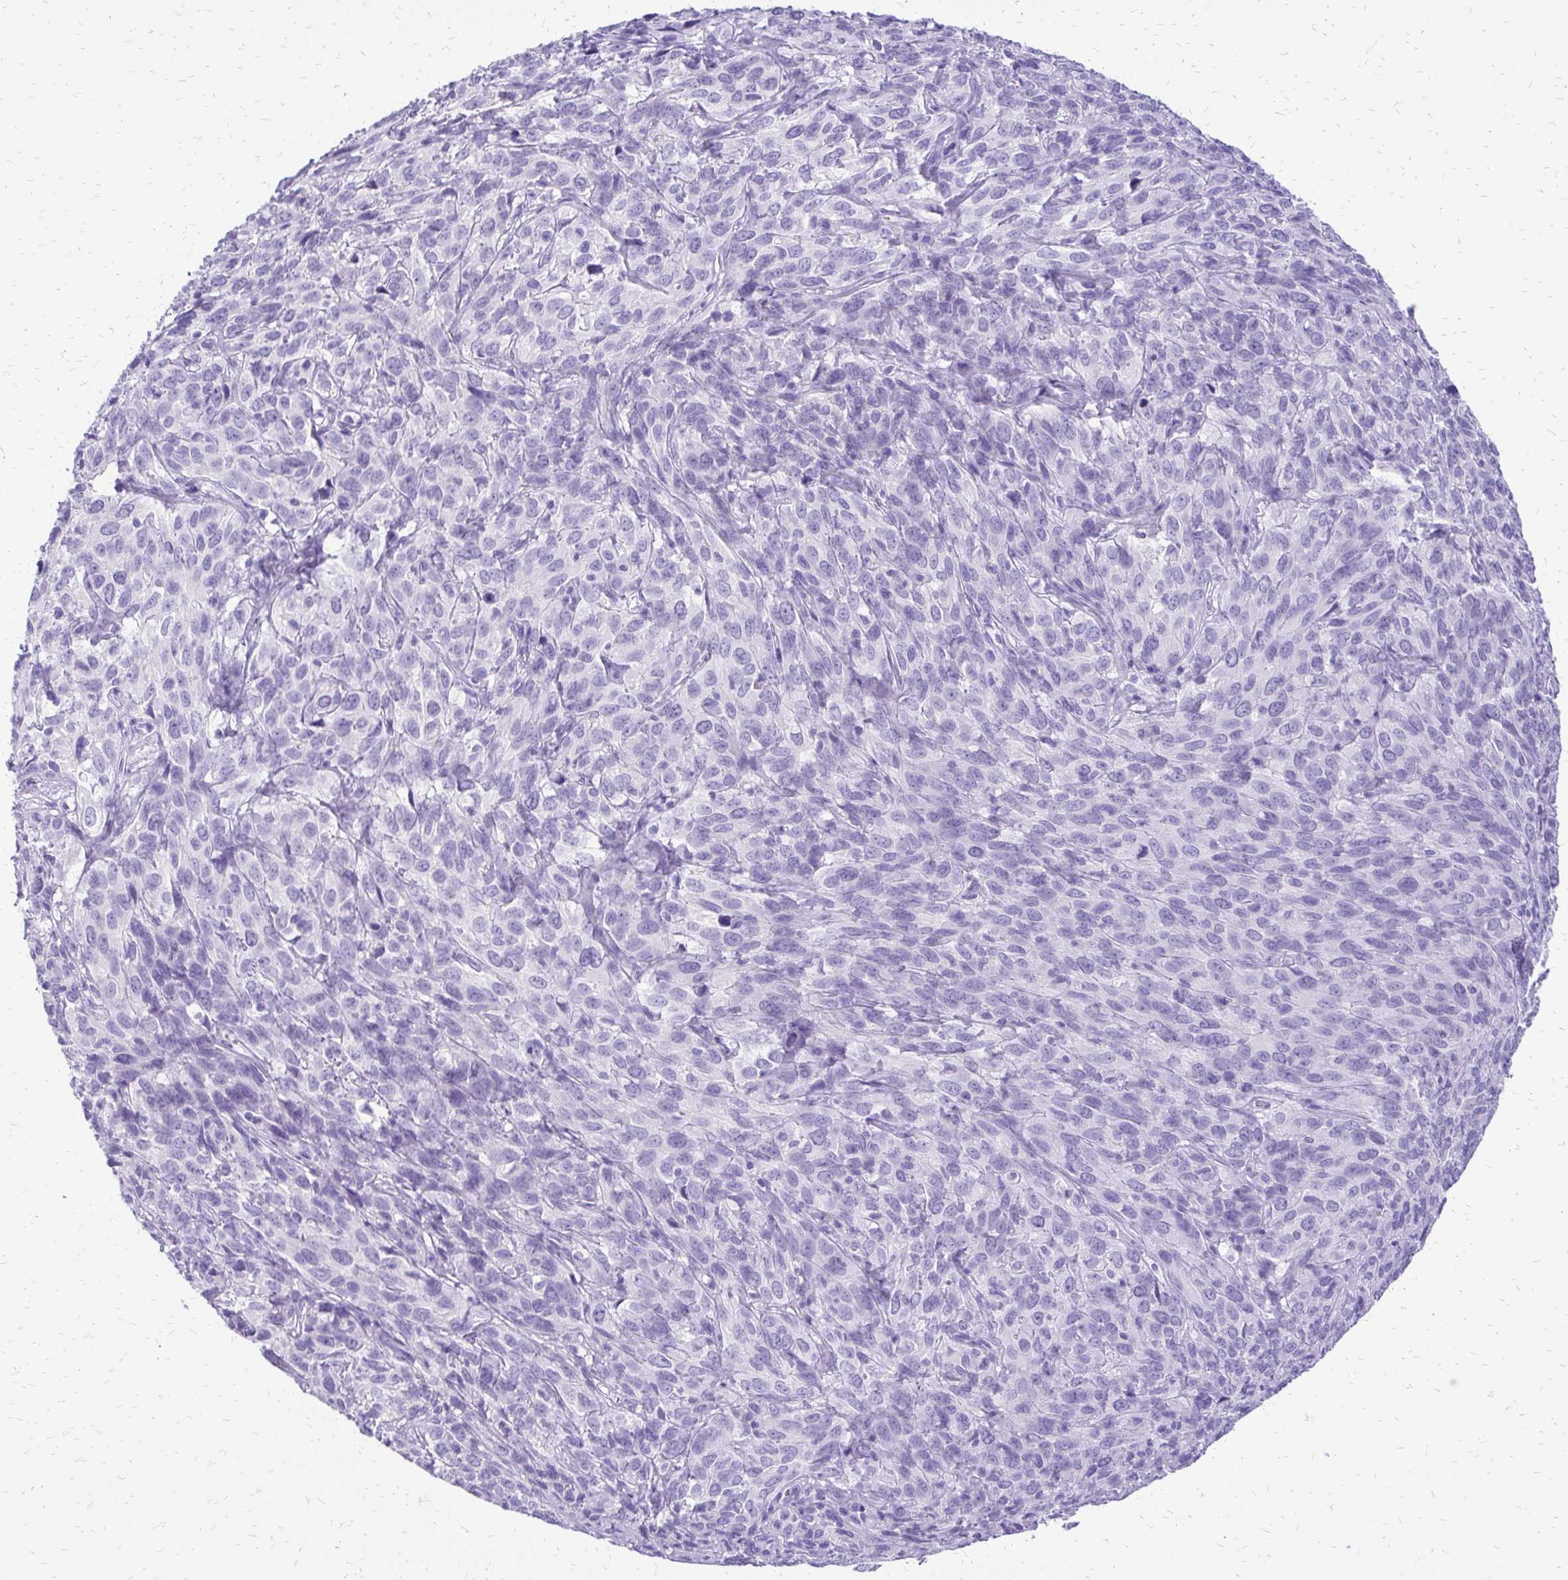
{"staining": {"intensity": "negative", "quantity": "none", "location": "none"}, "tissue": "cervical cancer", "cell_type": "Tumor cells", "image_type": "cancer", "snomed": [{"axis": "morphology", "description": "Squamous cell carcinoma, NOS"}, {"axis": "topography", "description": "Cervix"}], "caption": "Immunohistochemistry image of cervical cancer stained for a protein (brown), which reveals no positivity in tumor cells. (DAB (3,3'-diaminobenzidine) immunohistochemistry visualized using brightfield microscopy, high magnification).", "gene": "SLC32A1", "patient": {"sex": "female", "age": 51}}